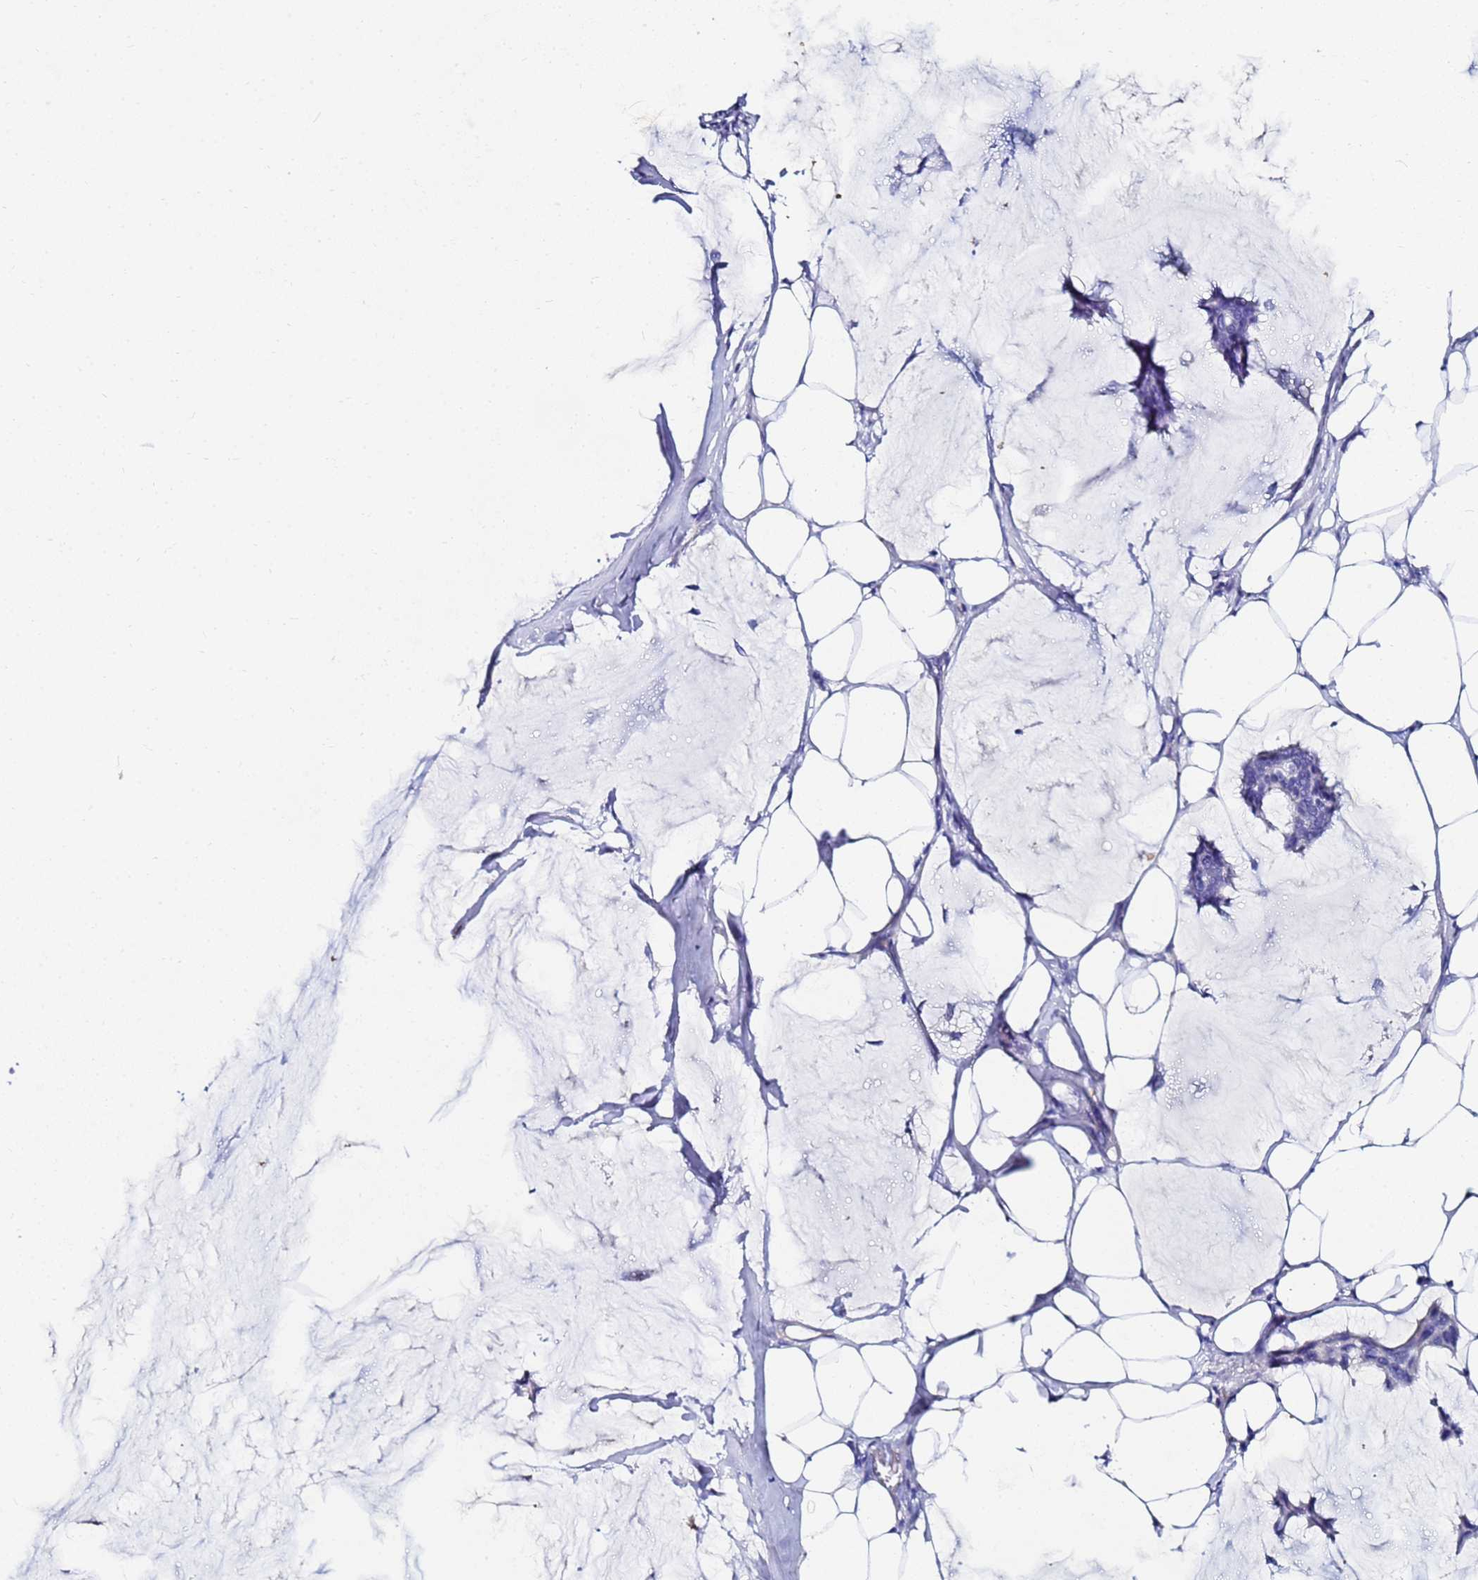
{"staining": {"intensity": "negative", "quantity": "none", "location": "none"}, "tissue": "breast cancer", "cell_type": "Tumor cells", "image_type": "cancer", "snomed": [{"axis": "morphology", "description": "Duct carcinoma"}, {"axis": "topography", "description": "Breast"}], "caption": "A high-resolution histopathology image shows immunohistochemistry staining of breast invasive ductal carcinoma, which demonstrates no significant expression in tumor cells.", "gene": "ZNF26", "patient": {"sex": "female", "age": 93}}